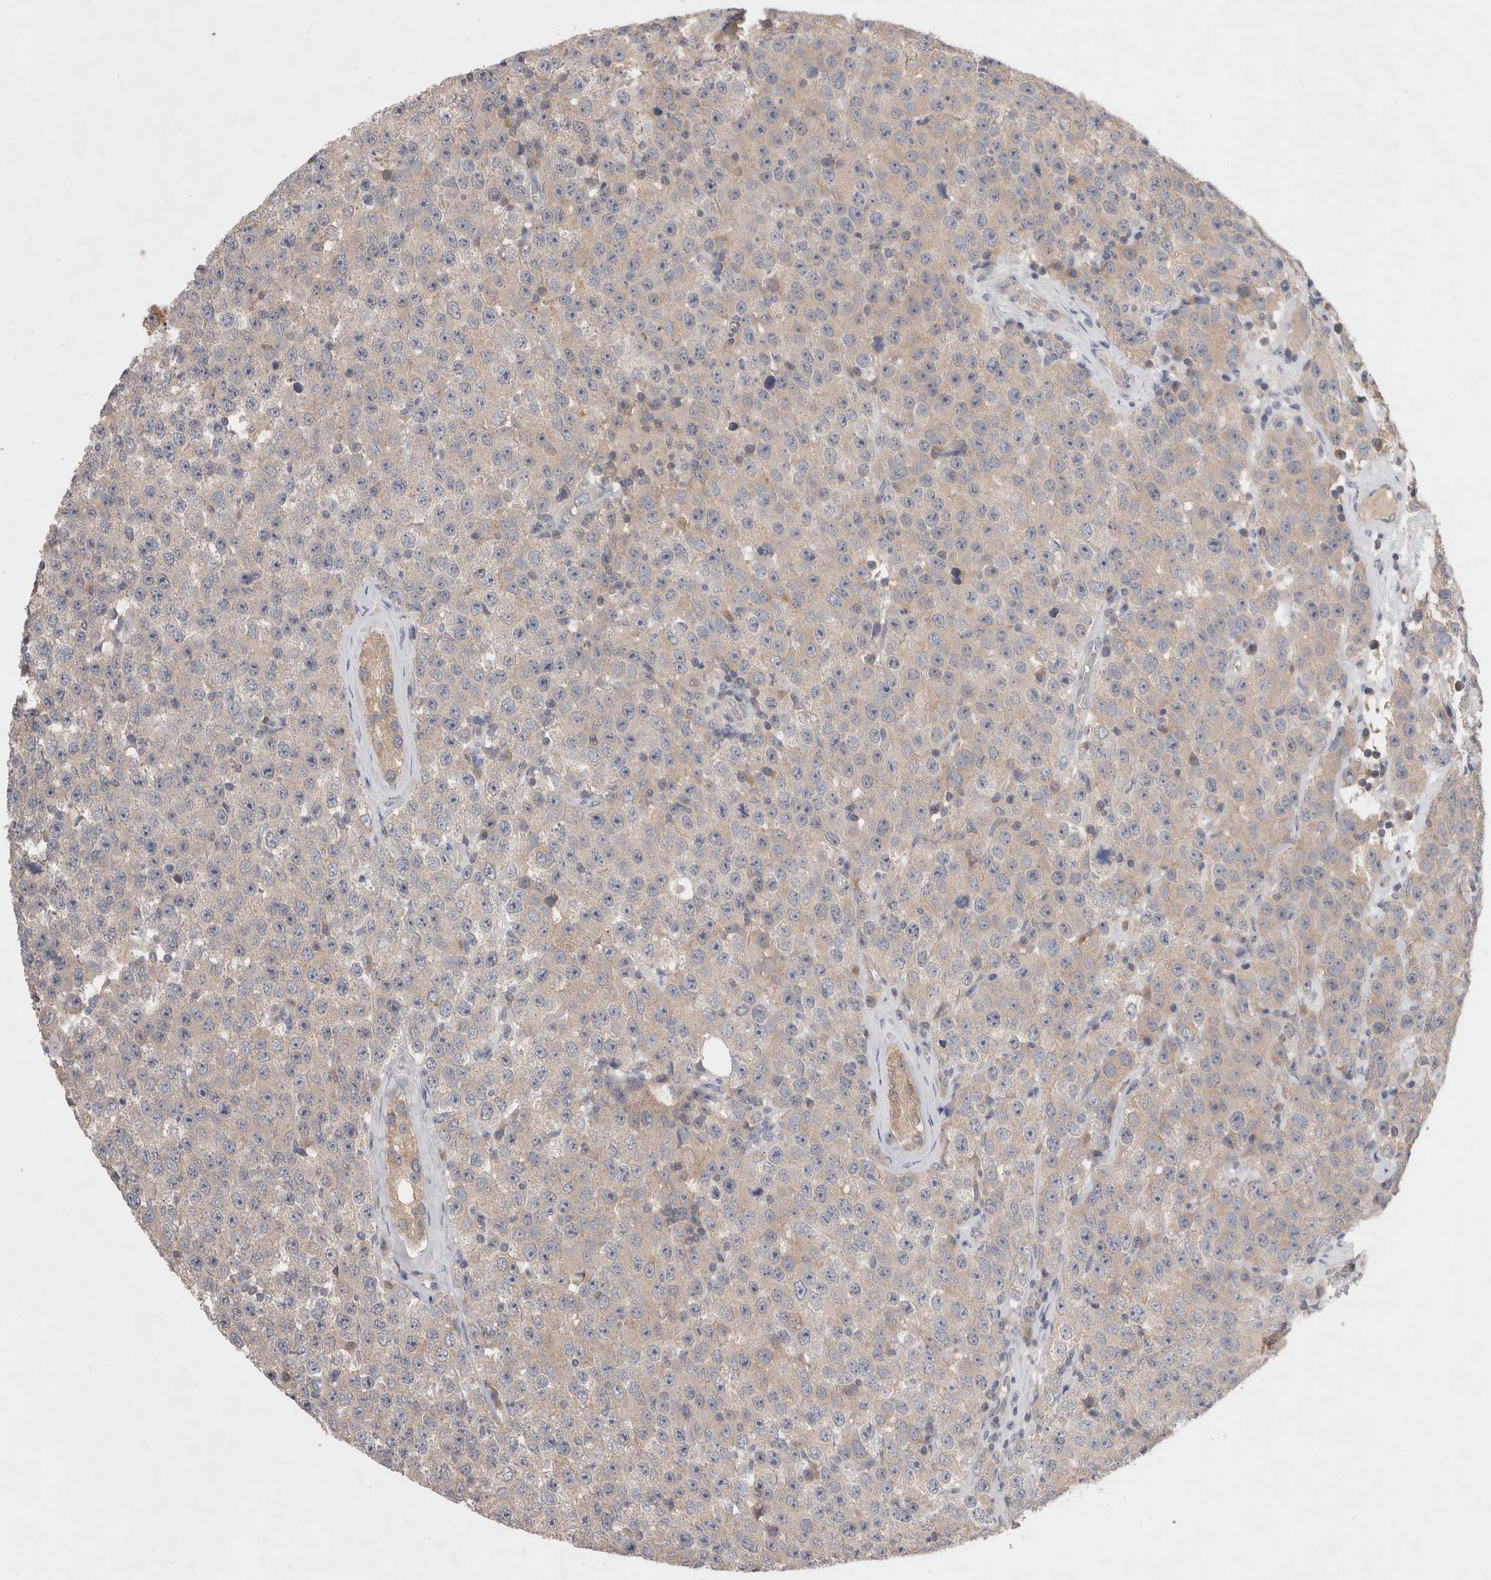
{"staining": {"intensity": "weak", "quantity": "<25%", "location": "cytoplasmic/membranous"}, "tissue": "testis cancer", "cell_type": "Tumor cells", "image_type": "cancer", "snomed": [{"axis": "morphology", "description": "Seminoma, NOS"}, {"axis": "morphology", "description": "Carcinoma, Embryonal, NOS"}, {"axis": "topography", "description": "Testis"}], "caption": "DAB immunohistochemical staining of seminoma (testis) shows no significant positivity in tumor cells. (DAB (3,3'-diaminobenzidine) IHC with hematoxylin counter stain).", "gene": "OTOR", "patient": {"sex": "male", "age": 28}}